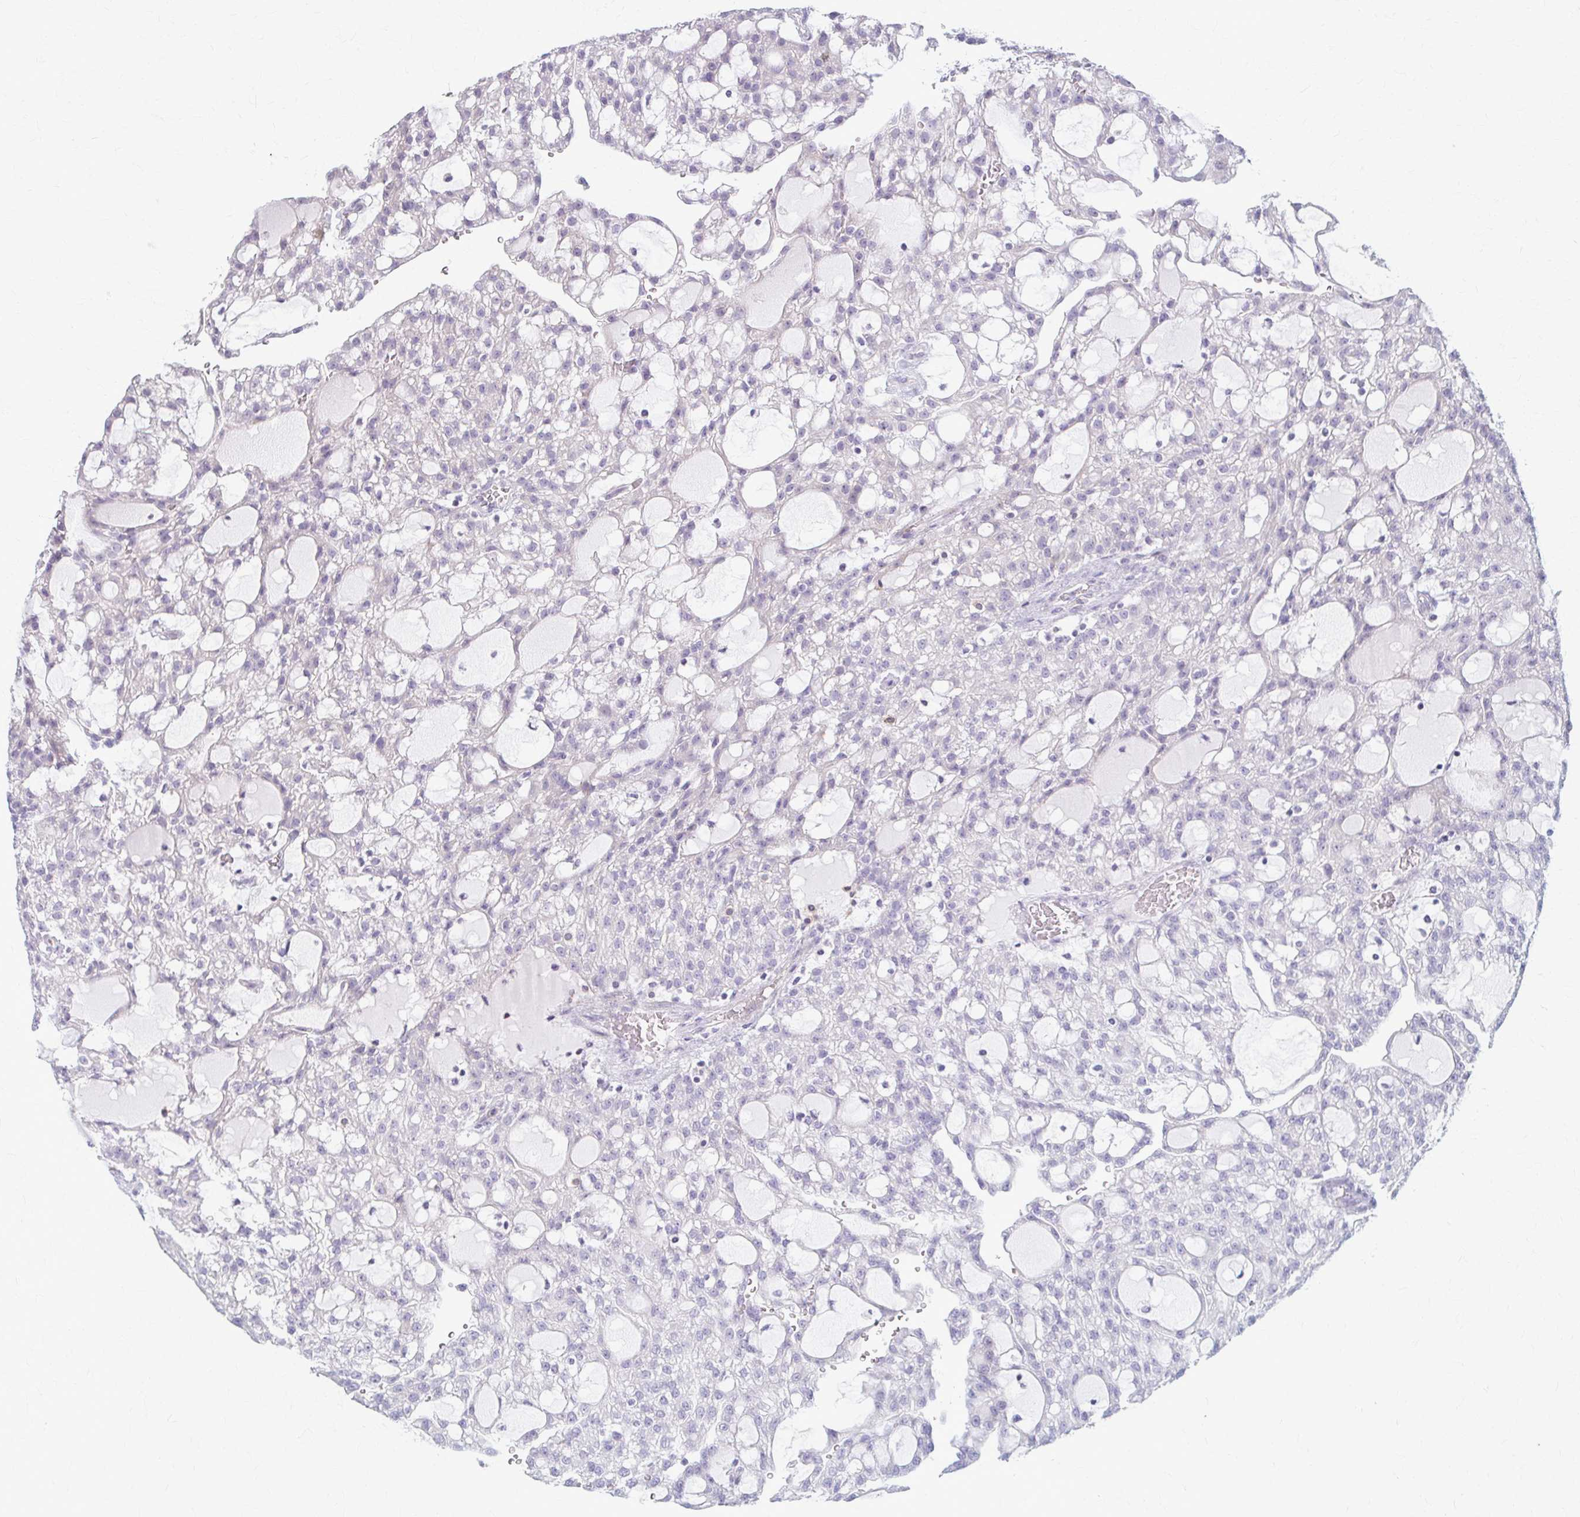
{"staining": {"intensity": "negative", "quantity": "none", "location": "none"}, "tissue": "renal cancer", "cell_type": "Tumor cells", "image_type": "cancer", "snomed": [{"axis": "morphology", "description": "Adenocarcinoma, NOS"}, {"axis": "topography", "description": "Kidney"}], "caption": "A photomicrograph of human adenocarcinoma (renal) is negative for staining in tumor cells. Brightfield microscopy of immunohistochemistry (IHC) stained with DAB (brown) and hematoxylin (blue), captured at high magnification.", "gene": "LDLRAP1", "patient": {"sex": "male", "age": 63}}